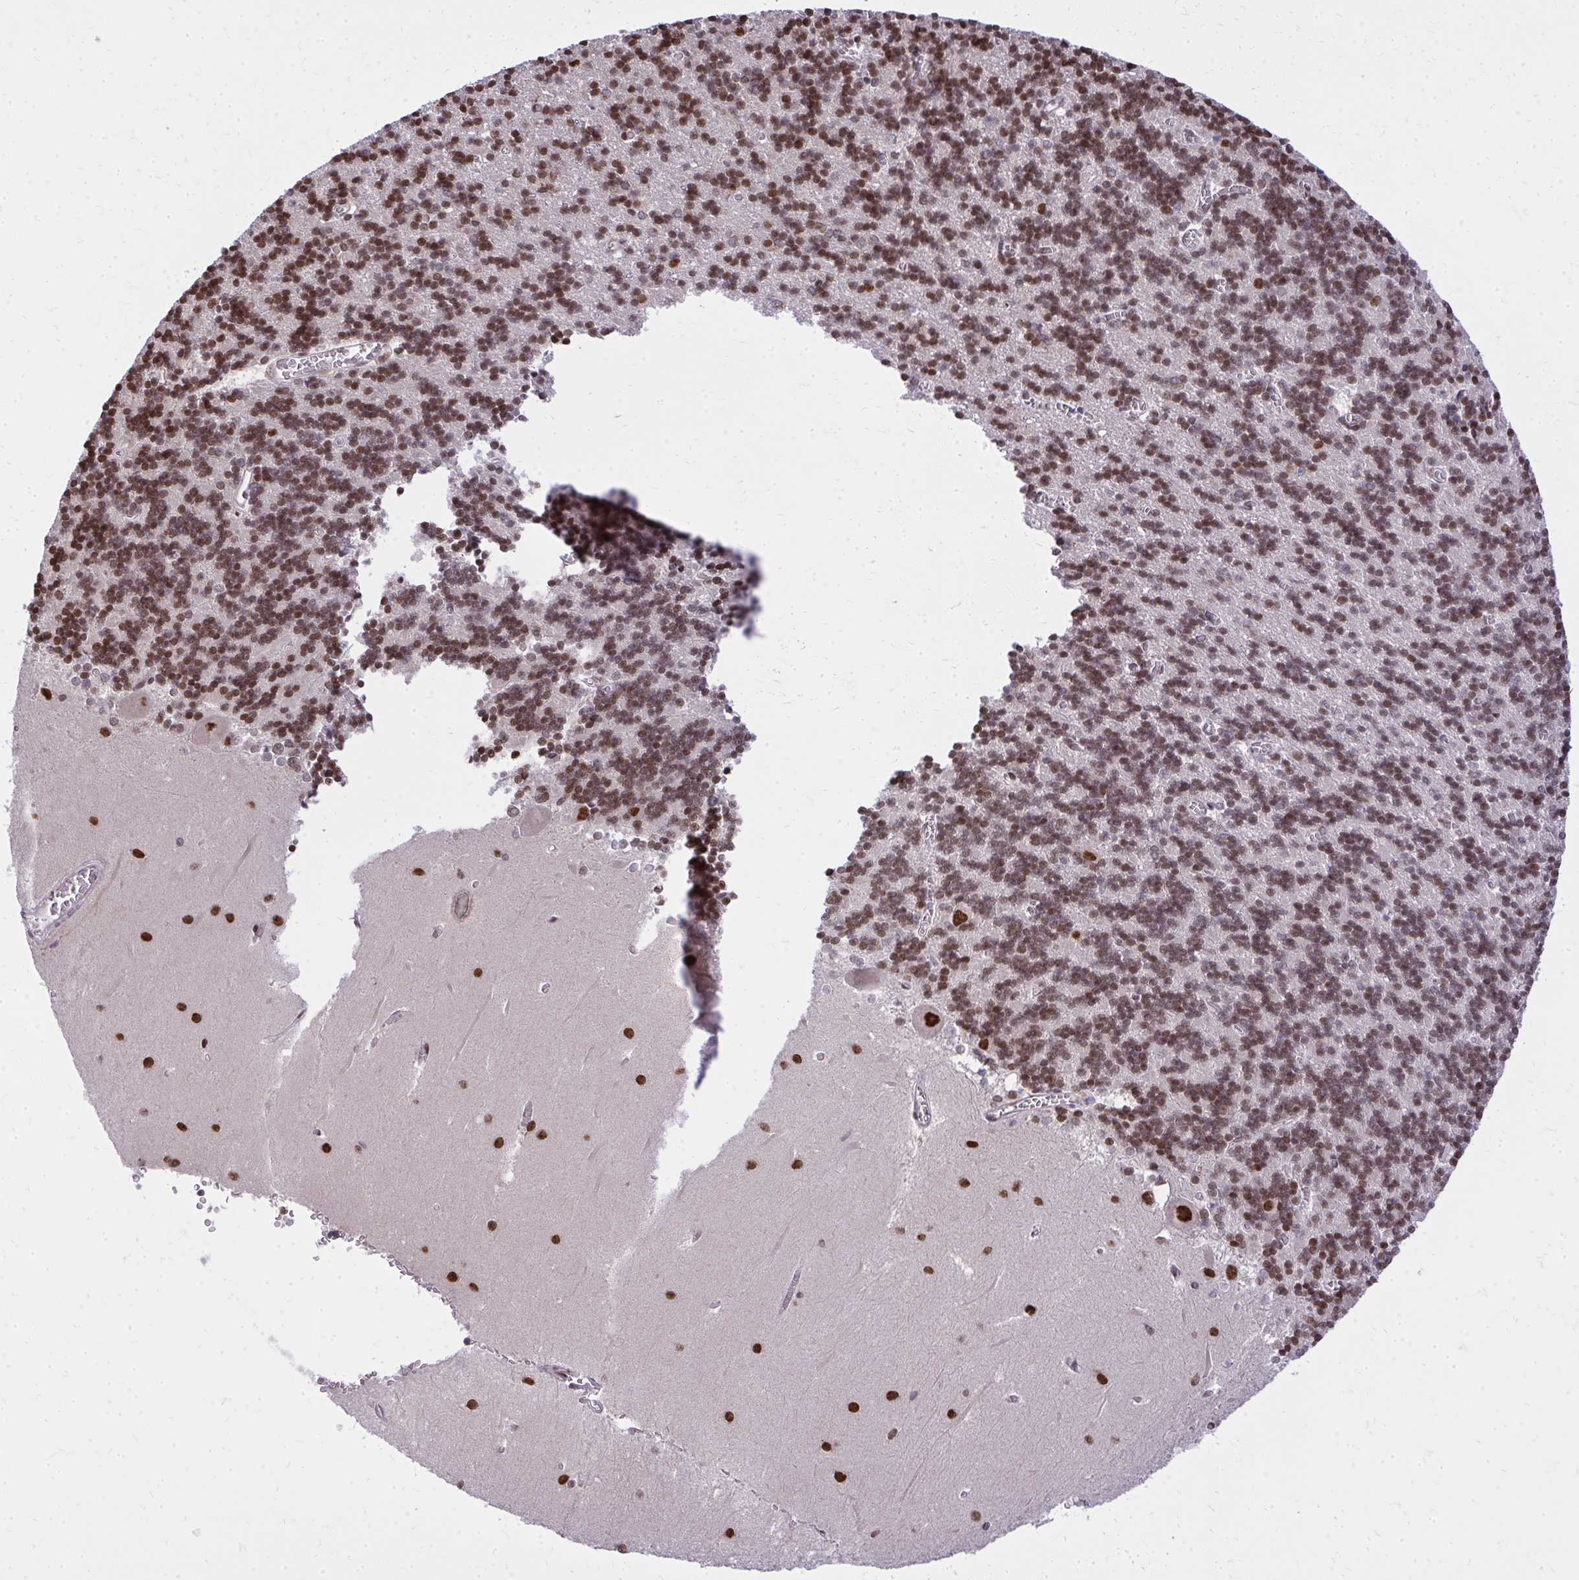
{"staining": {"intensity": "moderate", "quantity": "25%-75%", "location": "nuclear"}, "tissue": "cerebellum", "cell_type": "Cells in granular layer", "image_type": "normal", "snomed": [{"axis": "morphology", "description": "Normal tissue, NOS"}, {"axis": "topography", "description": "Cerebellum"}], "caption": "Approximately 25%-75% of cells in granular layer in normal human cerebellum demonstrate moderate nuclear protein staining as visualized by brown immunohistochemical staining.", "gene": "PIGY", "patient": {"sex": "male", "age": 37}}